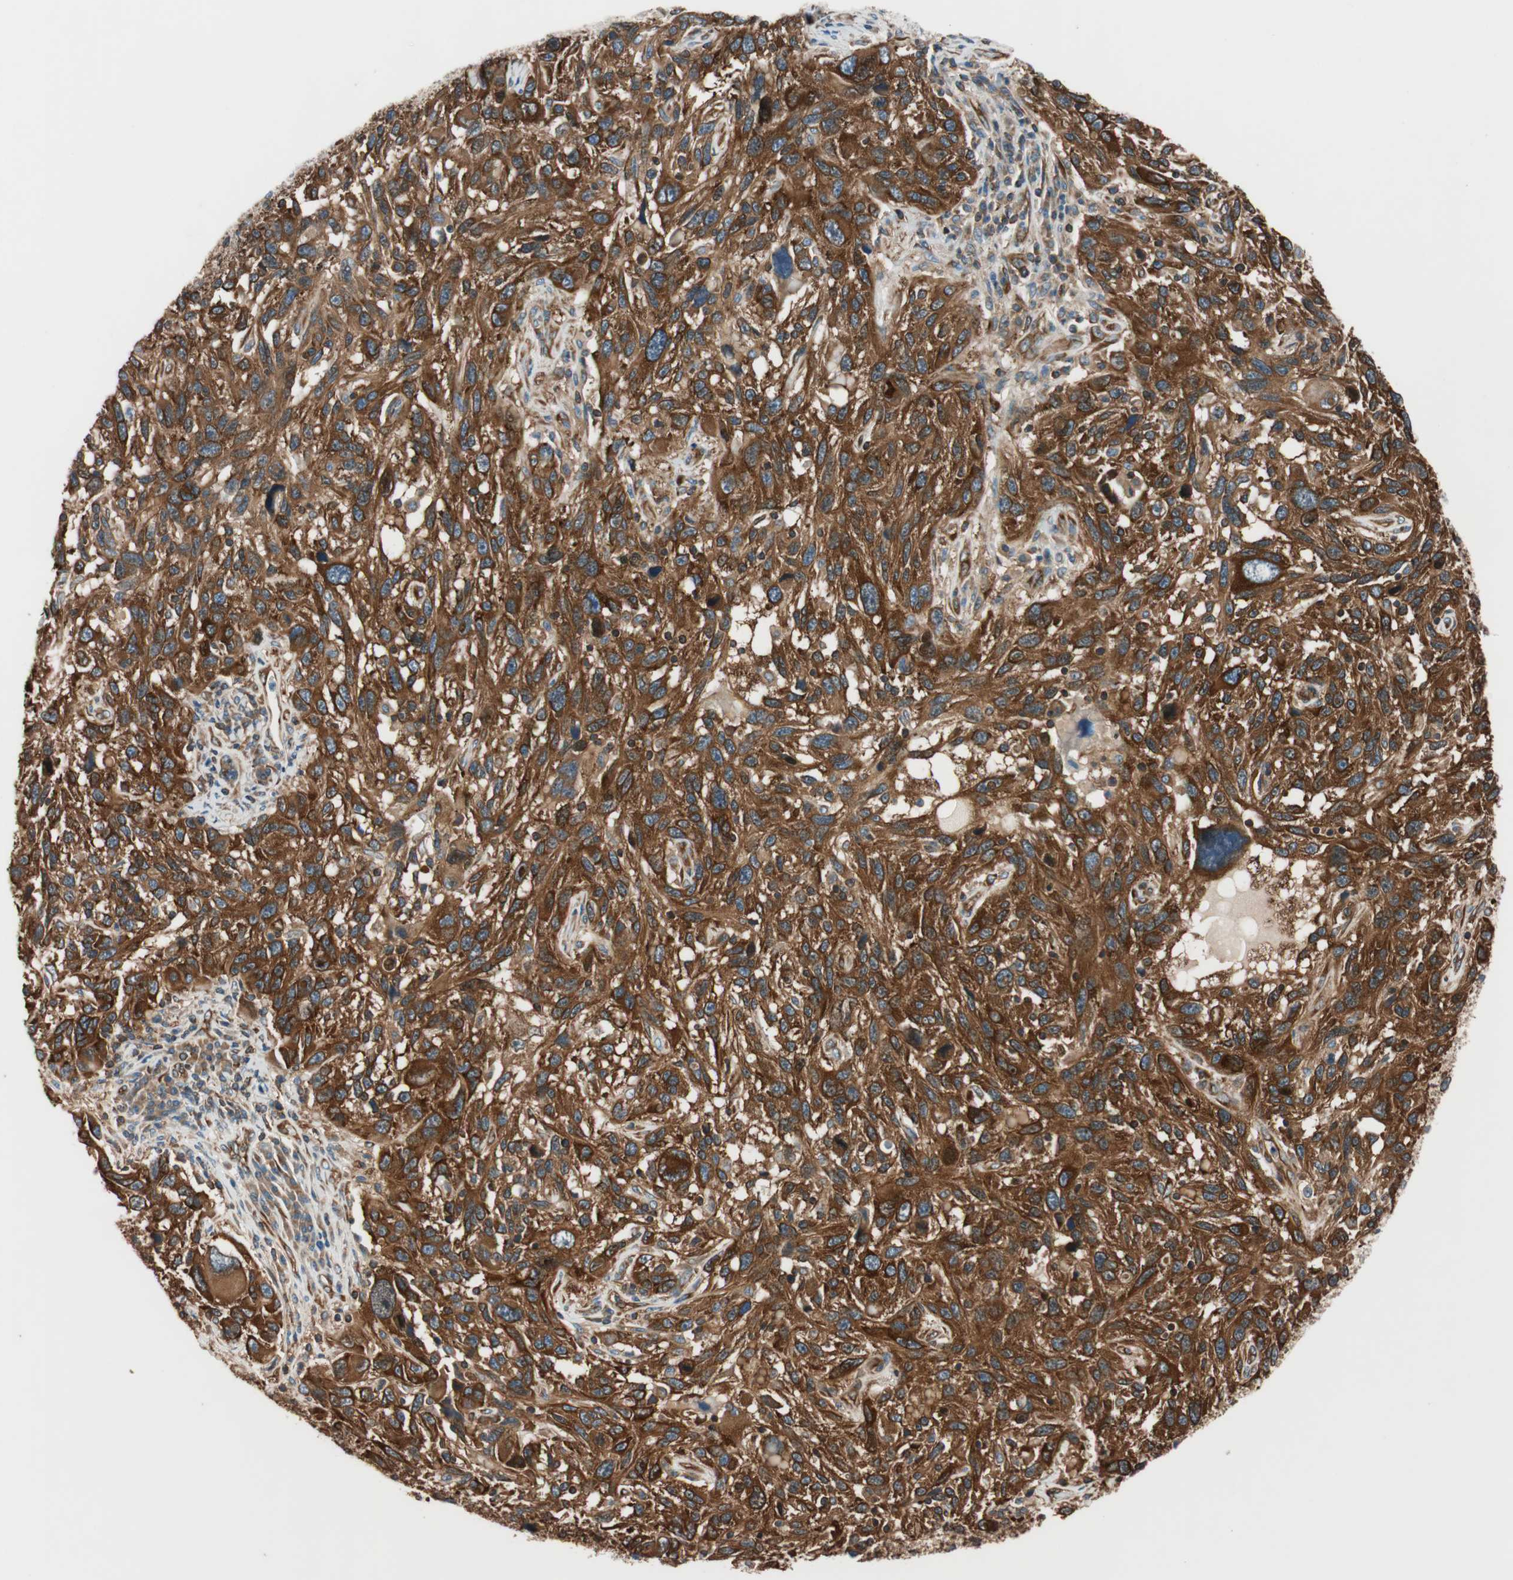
{"staining": {"intensity": "strong", "quantity": ">75%", "location": "cytoplasmic/membranous"}, "tissue": "melanoma", "cell_type": "Tumor cells", "image_type": "cancer", "snomed": [{"axis": "morphology", "description": "Malignant melanoma, NOS"}, {"axis": "topography", "description": "Skin"}], "caption": "Melanoma stained for a protein displays strong cytoplasmic/membranous positivity in tumor cells. The staining was performed using DAB (3,3'-diaminobenzidine), with brown indicating positive protein expression. Nuclei are stained blue with hematoxylin.", "gene": "WASL", "patient": {"sex": "male", "age": 53}}